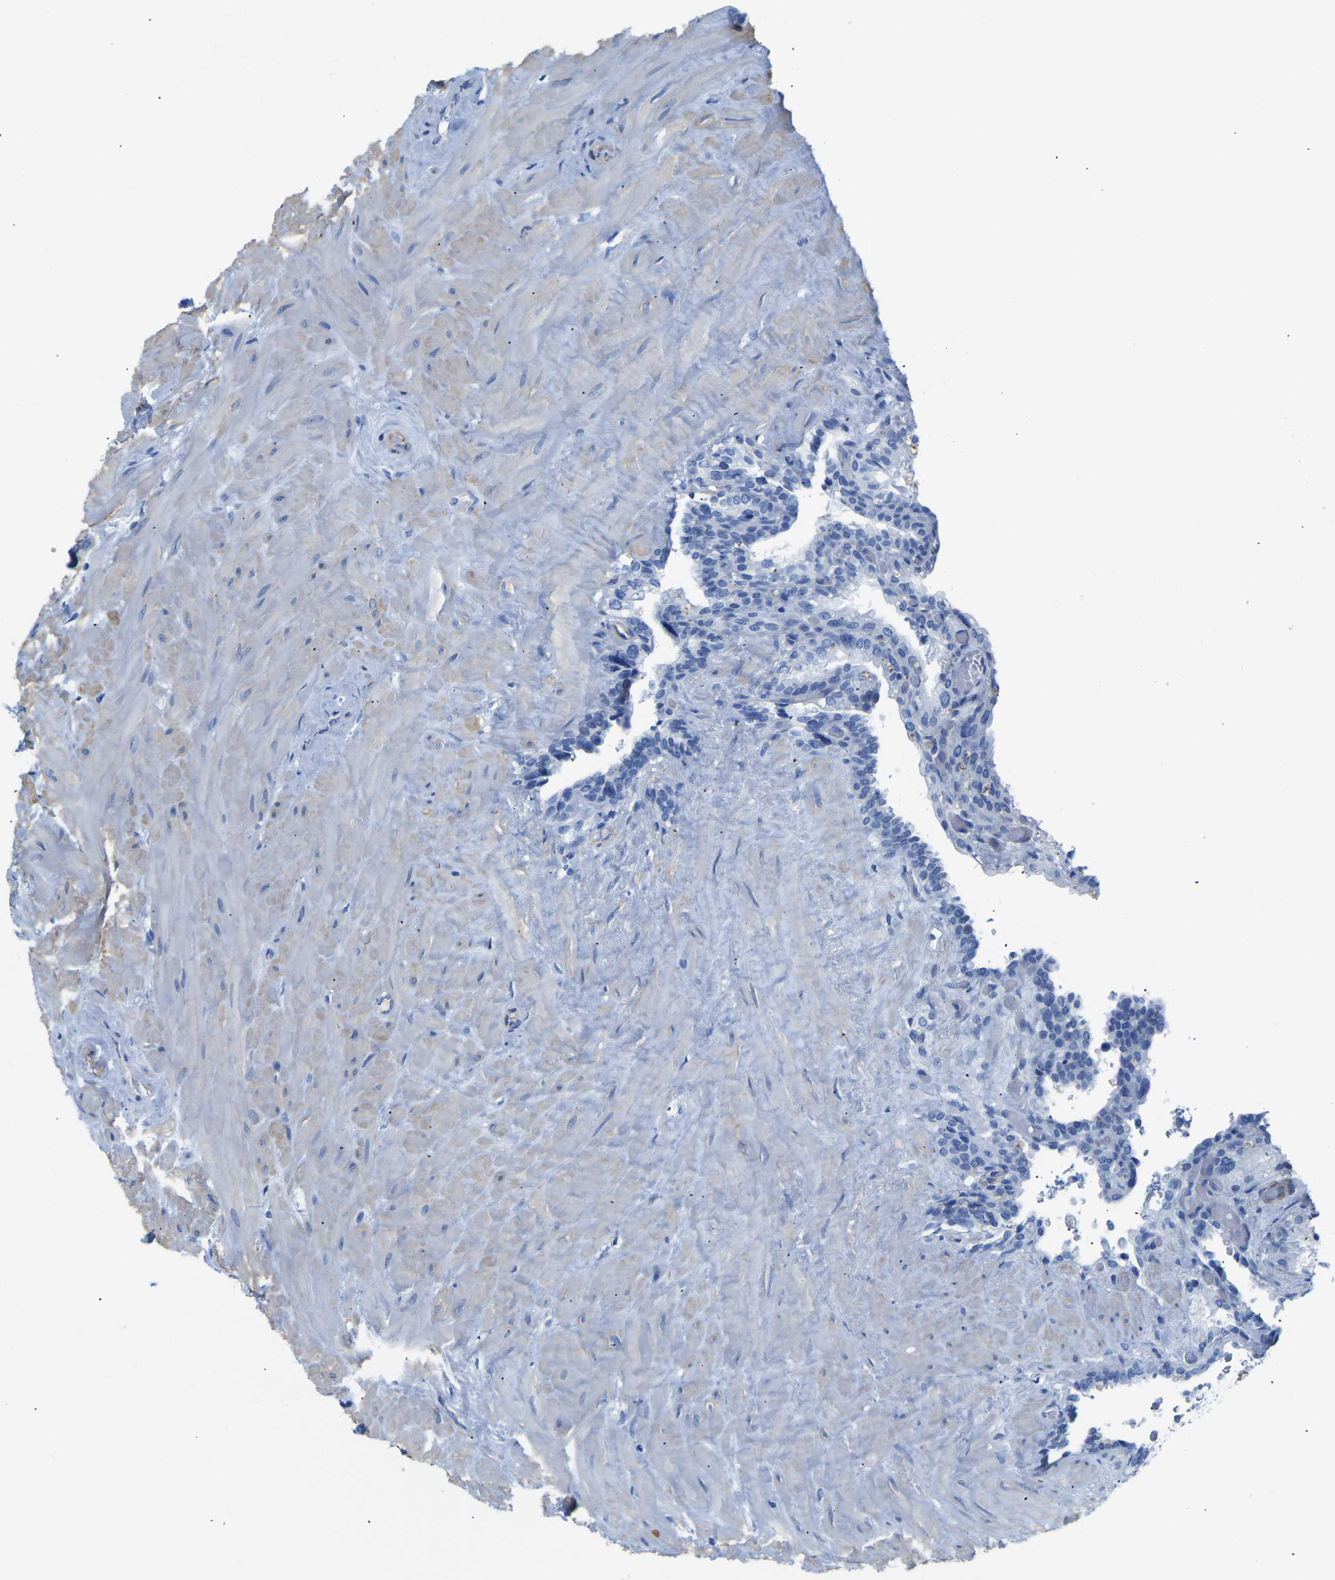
{"staining": {"intensity": "negative", "quantity": "none", "location": "none"}, "tissue": "seminal vesicle", "cell_type": "Glandular cells", "image_type": "normal", "snomed": [{"axis": "morphology", "description": "Normal tissue, NOS"}, {"axis": "topography", "description": "Seminal veicle"}], "caption": "A photomicrograph of seminal vesicle stained for a protein reveals no brown staining in glandular cells. Nuclei are stained in blue.", "gene": "UPK3A", "patient": {"sex": "male", "age": 68}}